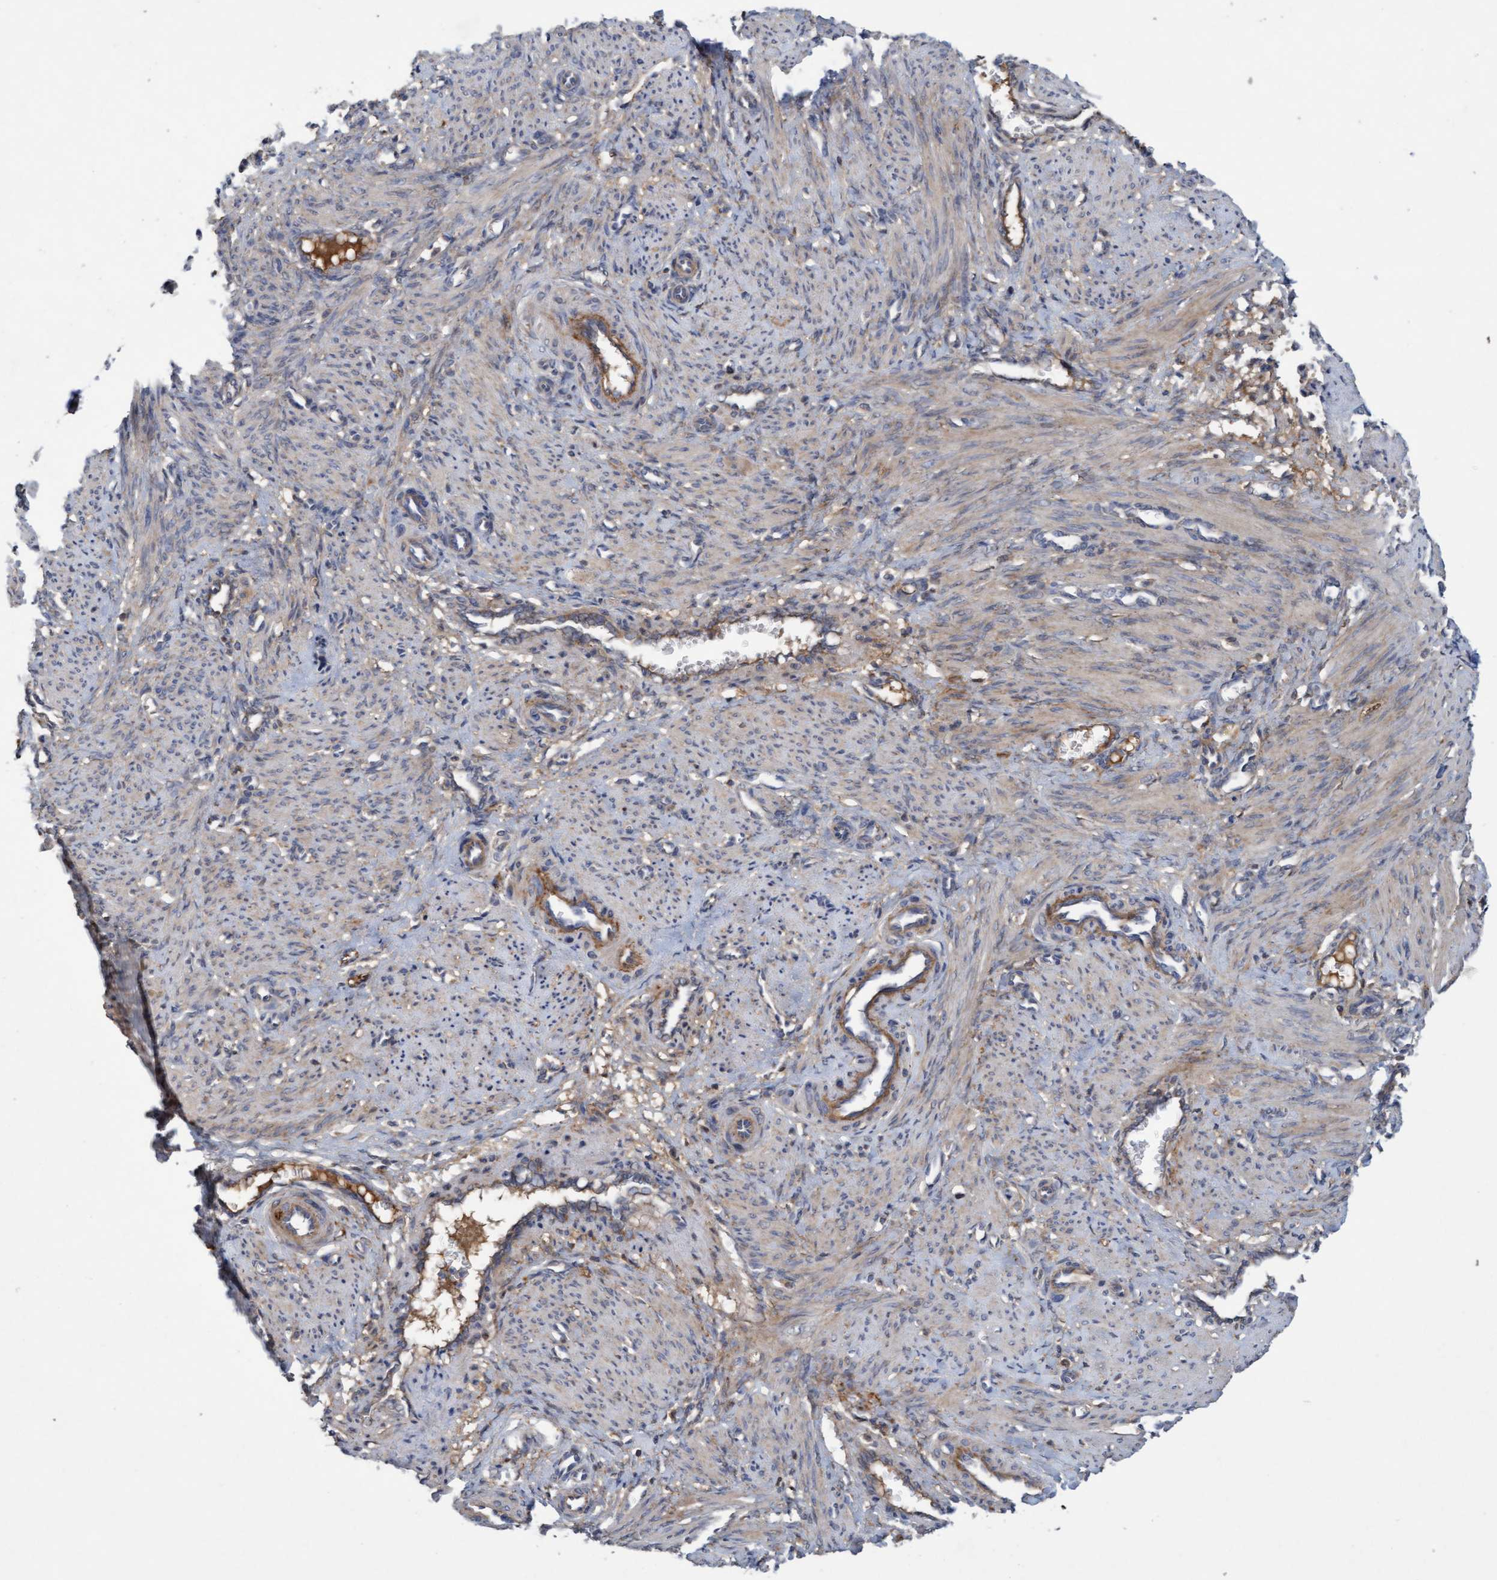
{"staining": {"intensity": "weak", "quantity": "25%-75%", "location": "cytoplasmic/membranous"}, "tissue": "smooth muscle", "cell_type": "Smooth muscle cells", "image_type": "normal", "snomed": [{"axis": "morphology", "description": "Normal tissue, NOS"}, {"axis": "topography", "description": "Endometrium"}], "caption": "Benign smooth muscle displays weak cytoplasmic/membranous staining in about 25%-75% of smooth muscle cells, visualized by immunohistochemistry. Ihc stains the protein in brown and the nuclei are stained blue.", "gene": "DDHD2", "patient": {"sex": "female", "age": 33}}